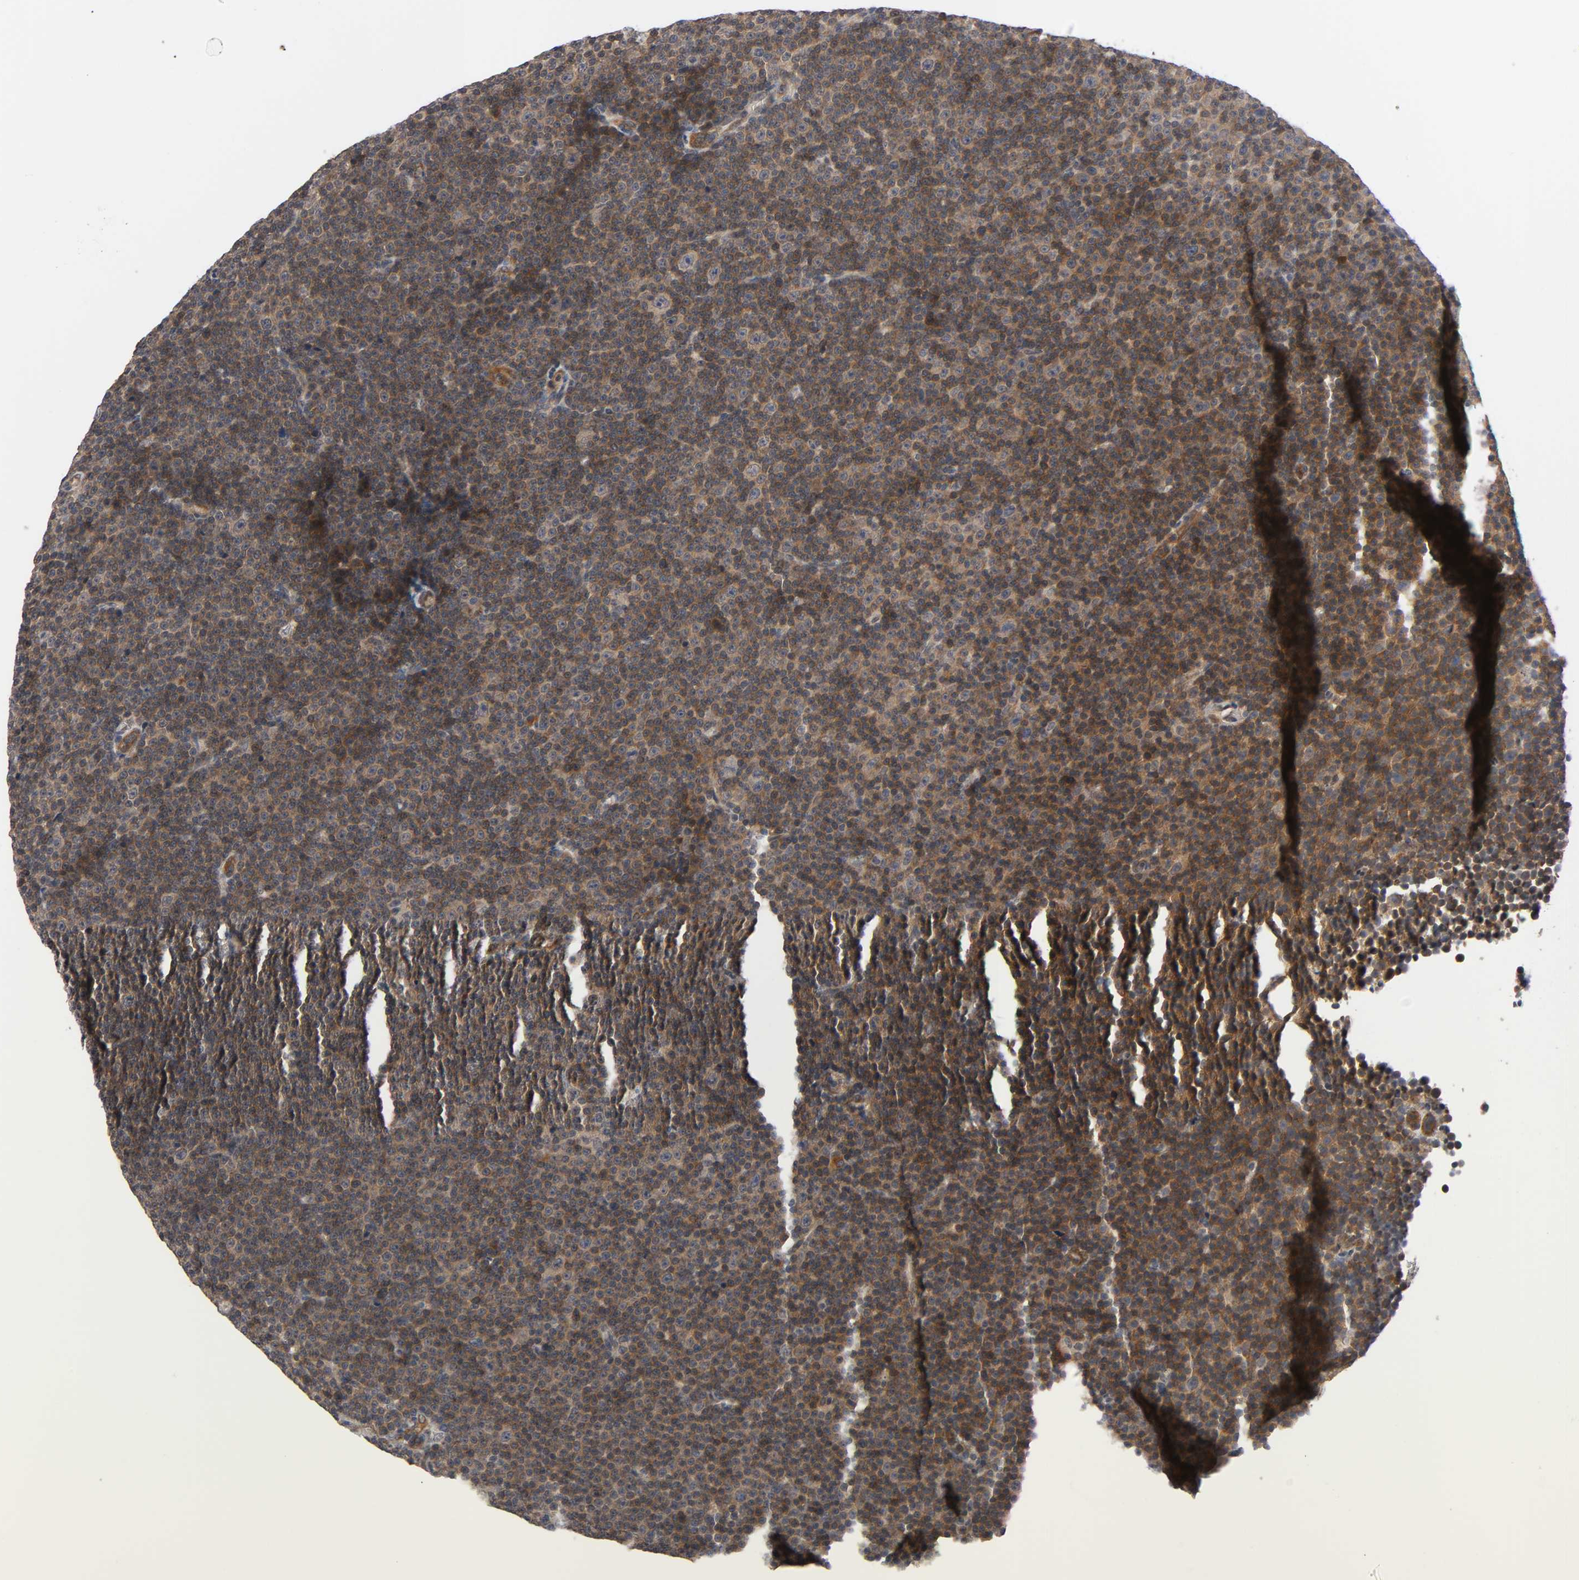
{"staining": {"intensity": "moderate", "quantity": ">75%", "location": "cytoplasmic/membranous"}, "tissue": "lymphoma", "cell_type": "Tumor cells", "image_type": "cancer", "snomed": [{"axis": "morphology", "description": "Malignant lymphoma, non-Hodgkin's type, Low grade"}, {"axis": "topography", "description": "Lymph node"}], "caption": "This histopathology image shows low-grade malignant lymphoma, non-Hodgkin's type stained with immunohistochemistry (IHC) to label a protein in brown. The cytoplasmic/membranous of tumor cells show moderate positivity for the protein. Nuclei are counter-stained blue.", "gene": "PRKAB1", "patient": {"sex": "female", "age": 67}}